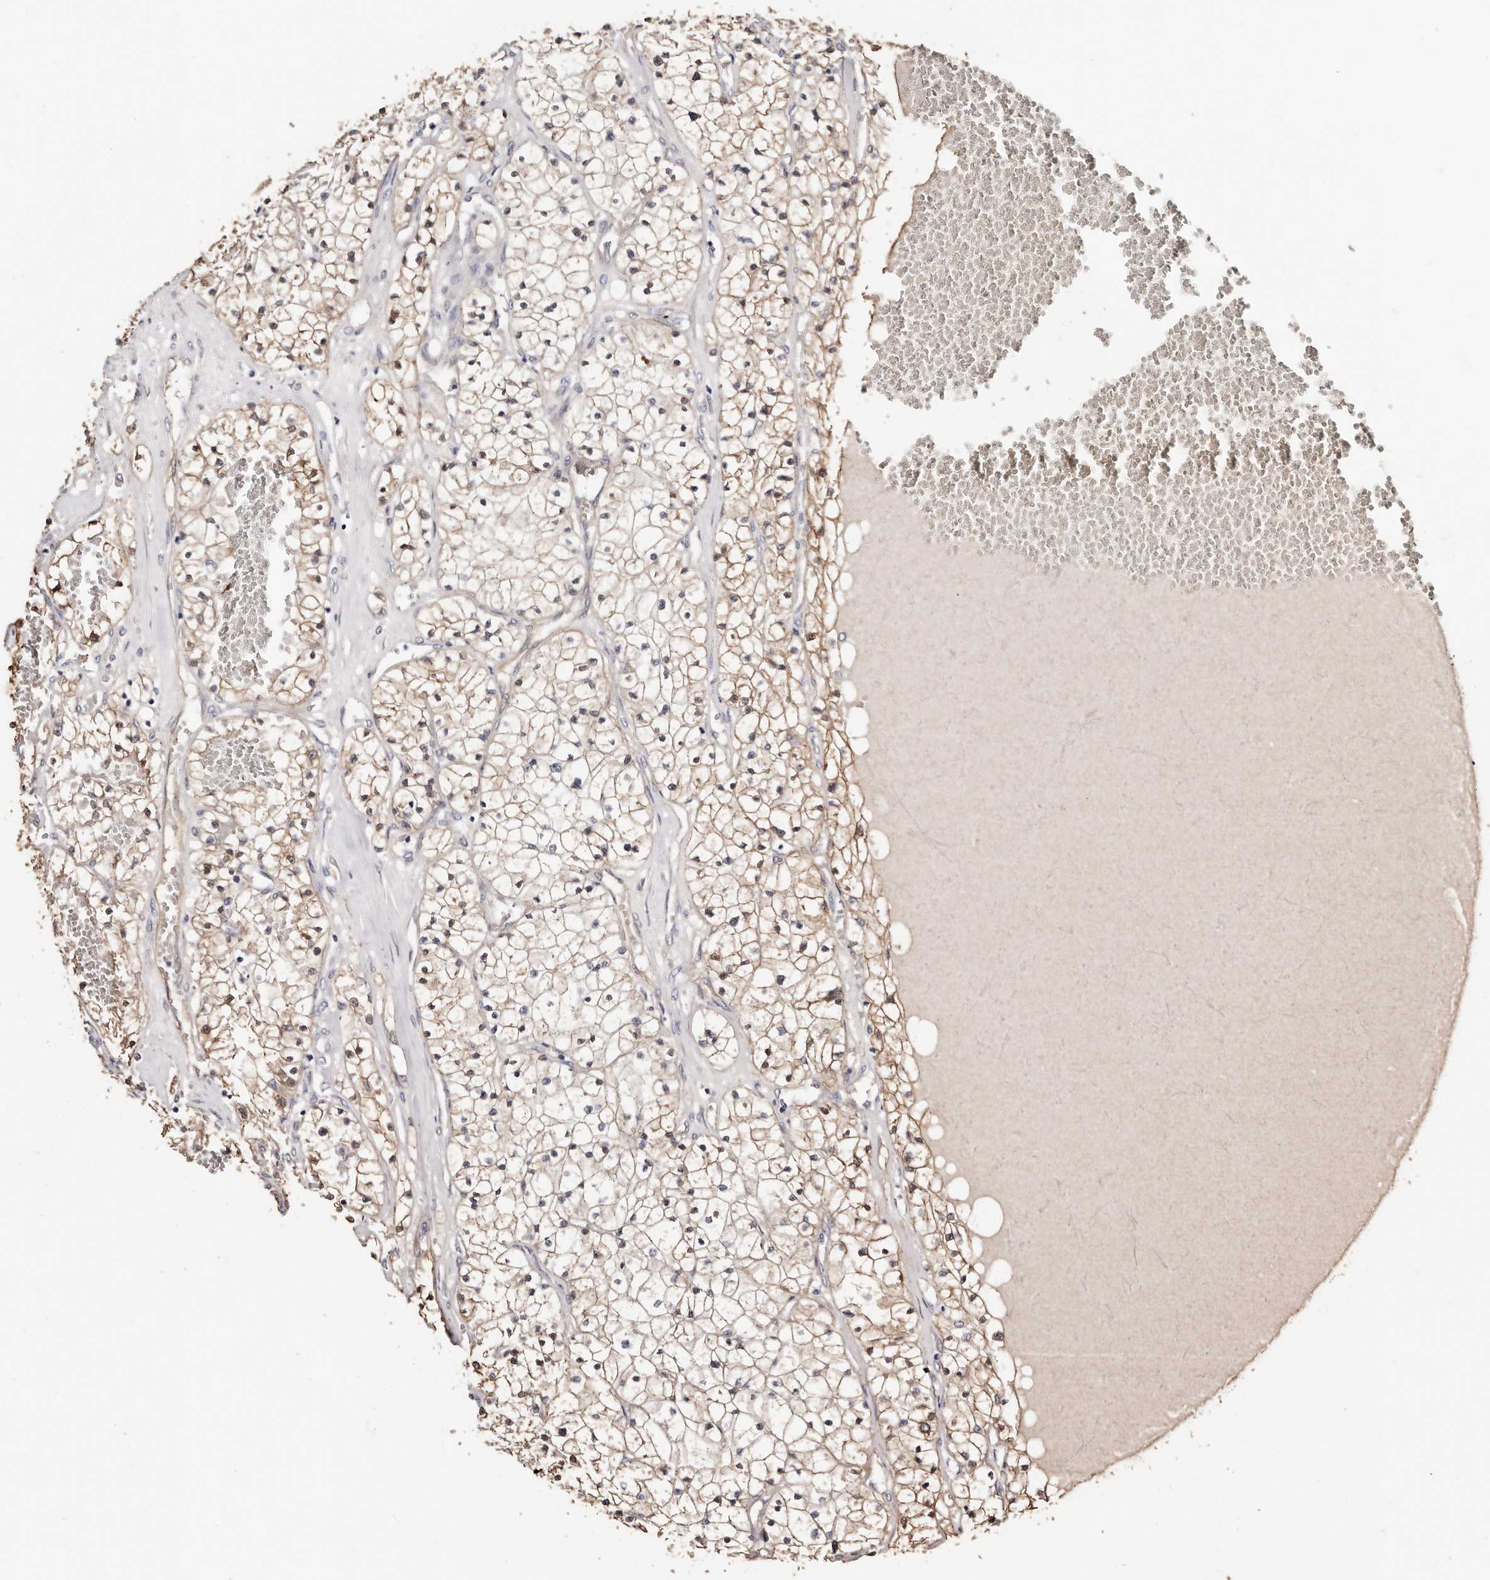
{"staining": {"intensity": "weak", "quantity": ">75%", "location": "cytoplasmic/membranous"}, "tissue": "renal cancer", "cell_type": "Tumor cells", "image_type": "cancer", "snomed": [{"axis": "morphology", "description": "Normal tissue, NOS"}, {"axis": "morphology", "description": "Adenocarcinoma, NOS"}, {"axis": "topography", "description": "Kidney"}], "caption": "Tumor cells display weak cytoplasmic/membranous positivity in approximately >75% of cells in renal cancer (adenocarcinoma).", "gene": "TGM2", "patient": {"sex": "male", "age": 68}}